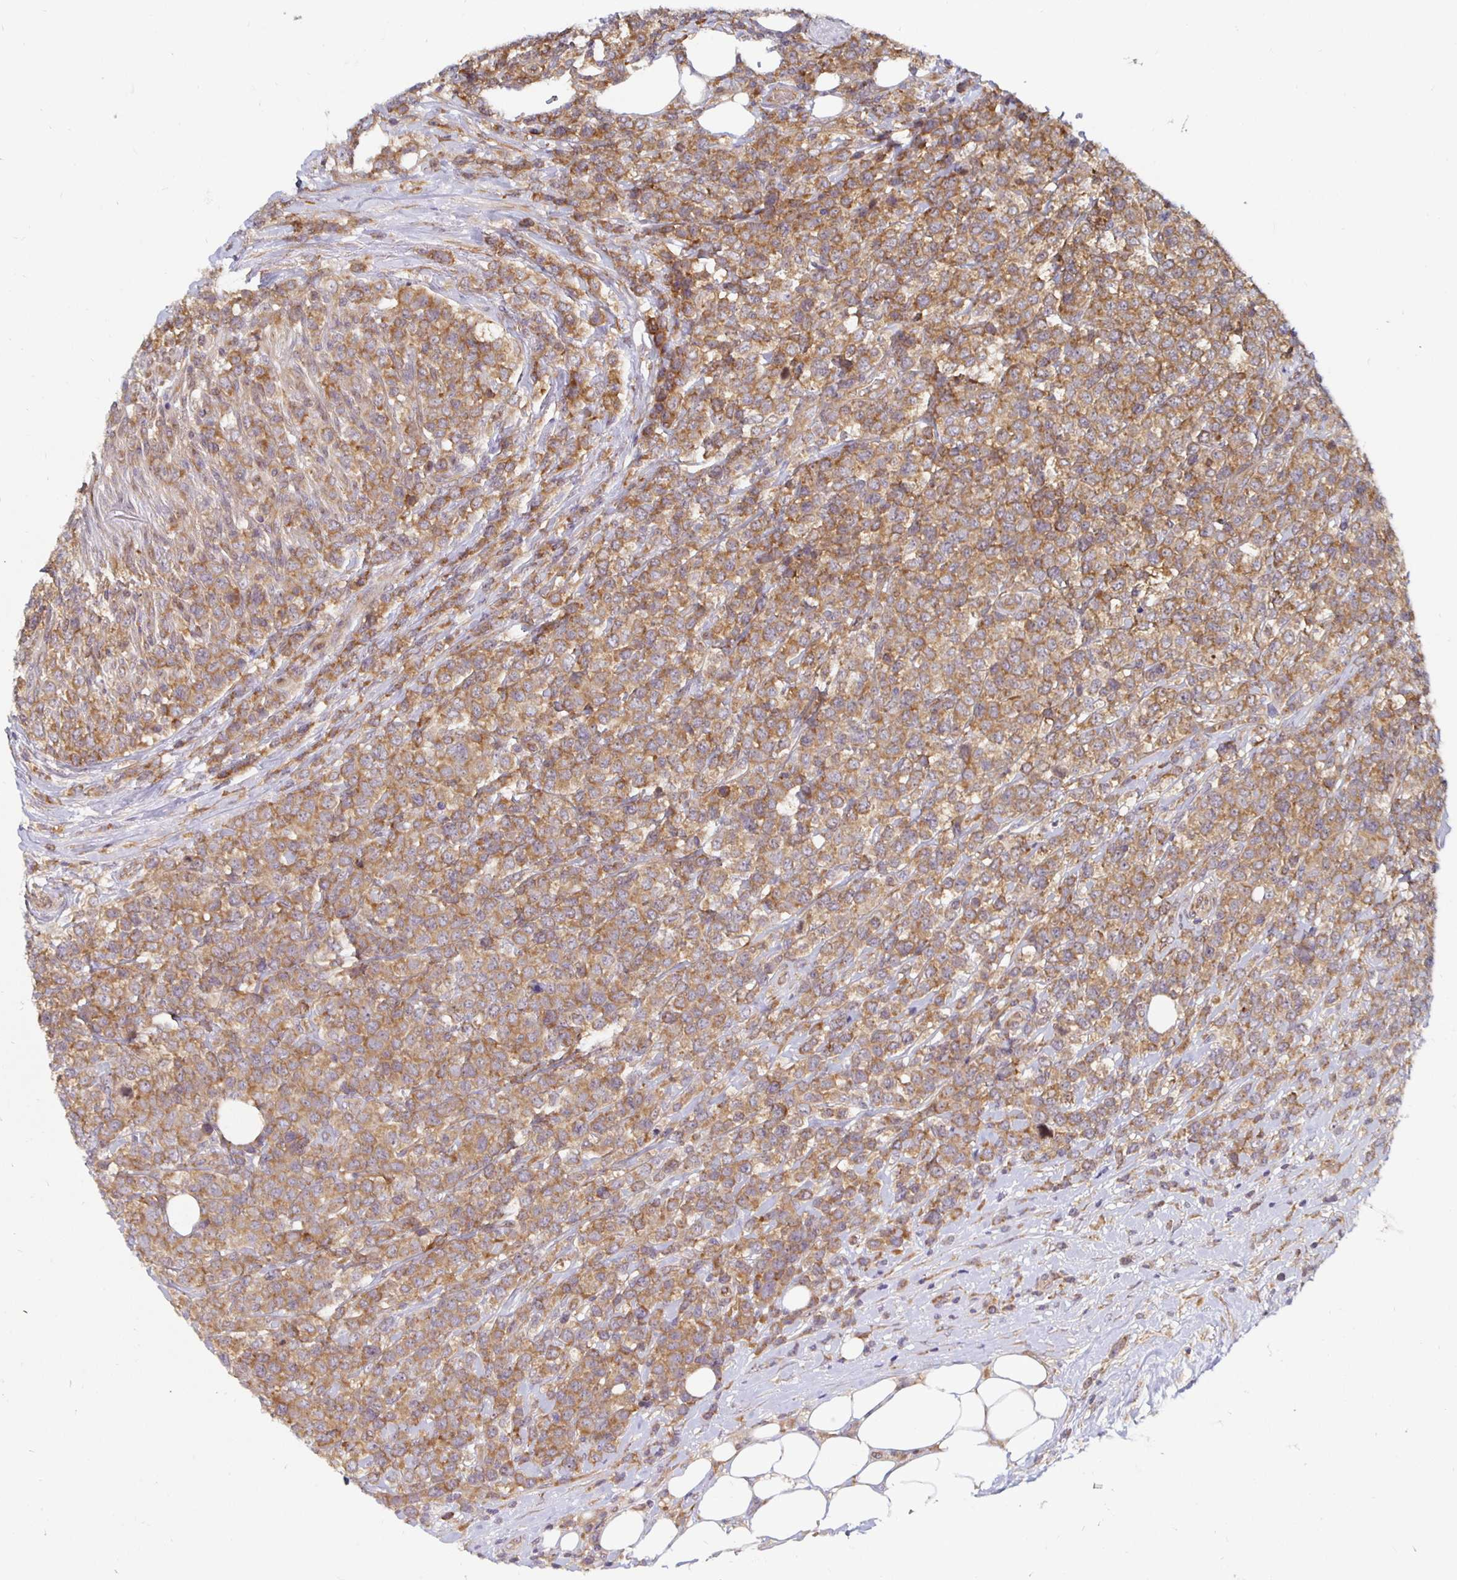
{"staining": {"intensity": "moderate", "quantity": ">75%", "location": "cytoplasmic/membranous"}, "tissue": "lymphoma", "cell_type": "Tumor cells", "image_type": "cancer", "snomed": [{"axis": "morphology", "description": "Malignant lymphoma, non-Hodgkin's type, High grade"}, {"axis": "topography", "description": "Soft tissue"}], "caption": "IHC of malignant lymphoma, non-Hodgkin's type (high-grade) exhibits medium levels of moderate cytoplasmic/membranous staining in about >75% of tumor cells.", "gene": "PDAP1", "patient": {"sex": "female", "age": 56}}